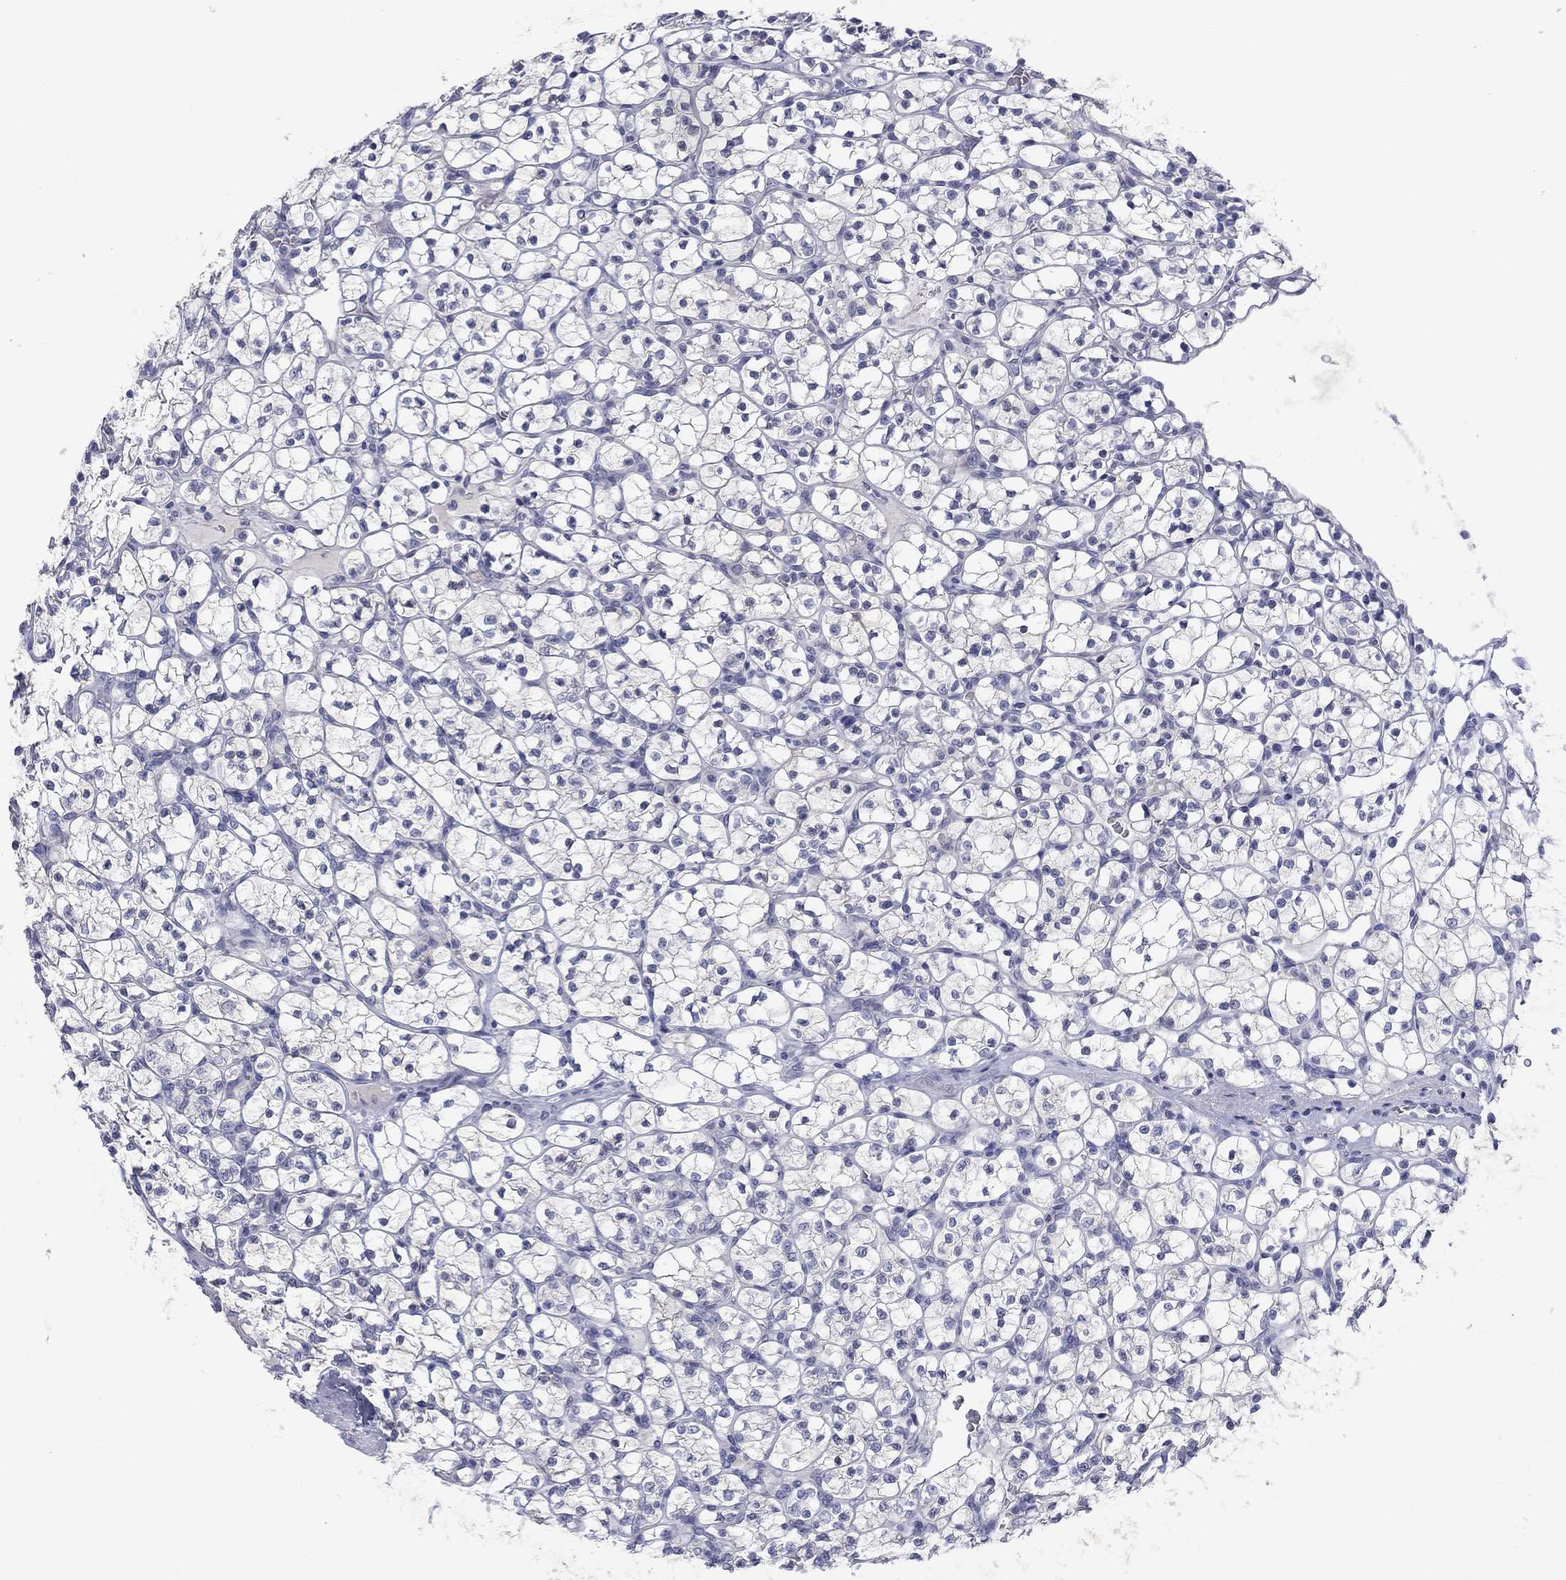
{"staining": {"intensity": "negative", "quantity": "none", "location": "none"}, "tissue": "renal cancer", "cell_type": "Tumor cells", "image_type": "cancer", "snomed": [{"axis": "morphology", "description": "Adenocarcinoma, NOS"}, {"axis": "topography", "description": "Kidney"}], "caption": "Adenocarcinoma (renal) stained for a protein using immunohistochemistry (IHC) displays no expression tumor cells.", "gene": "CALB1", "patient": {"sex": "female", "age": 89}}